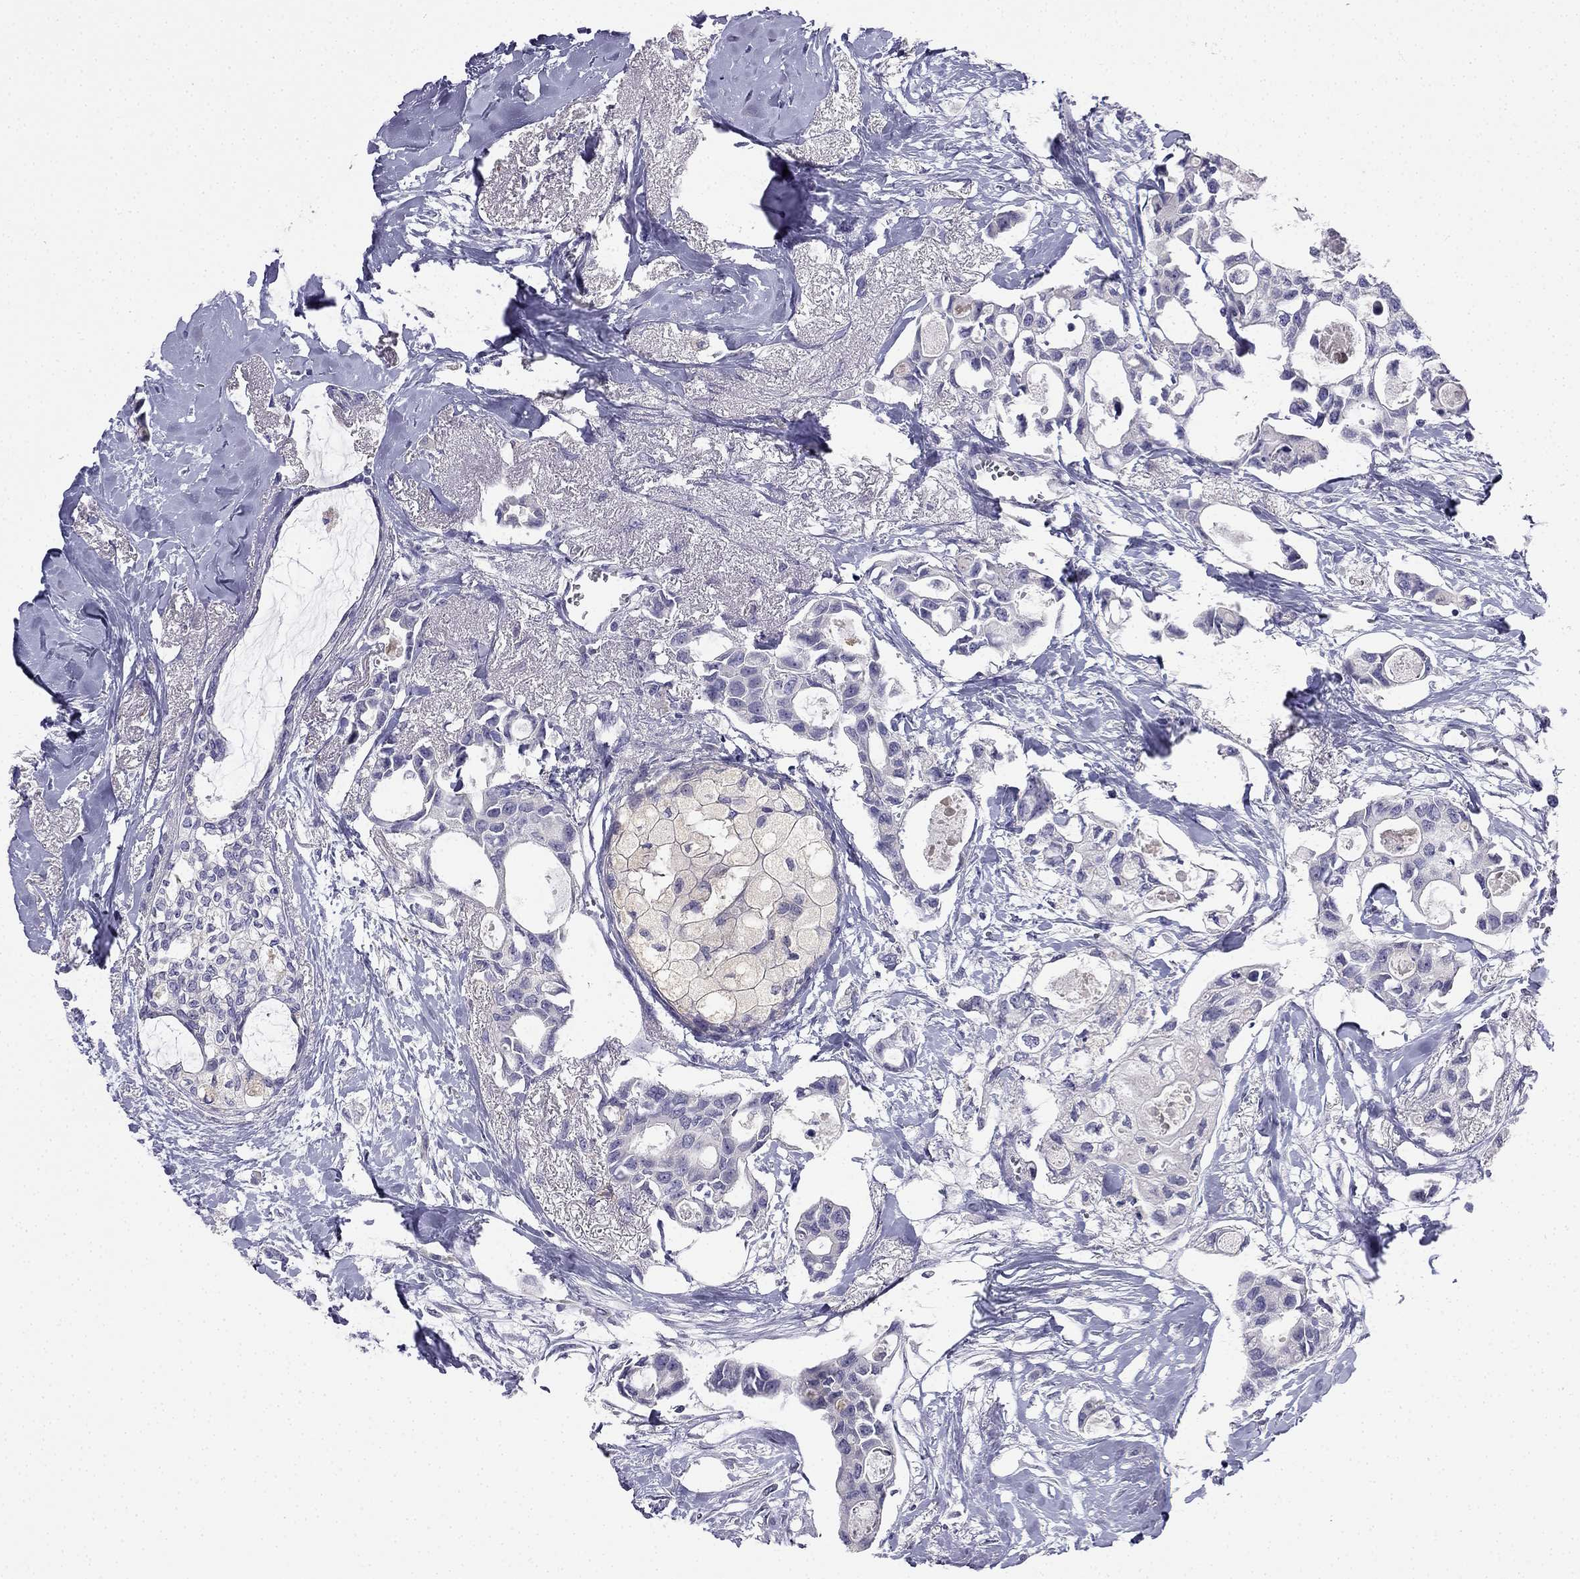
{"staining": {"intensity": "negative", "quantity": "none", "location": "none"}, "tissue": "breast cancer", "cell_type": "Tumor cells", "image_type": "cancer", "snomed": [{"axis": "morphology", "description": "Duct carcinoma"}, {"axis": "topography", "description": "Breast"}], "caption": "This is an IHC image of human breast infiltrating ductal carcinoma. There is no staining in tumor cells.", "gene": "C16orf89", "patient": {"sex": "female", "age": 83}}